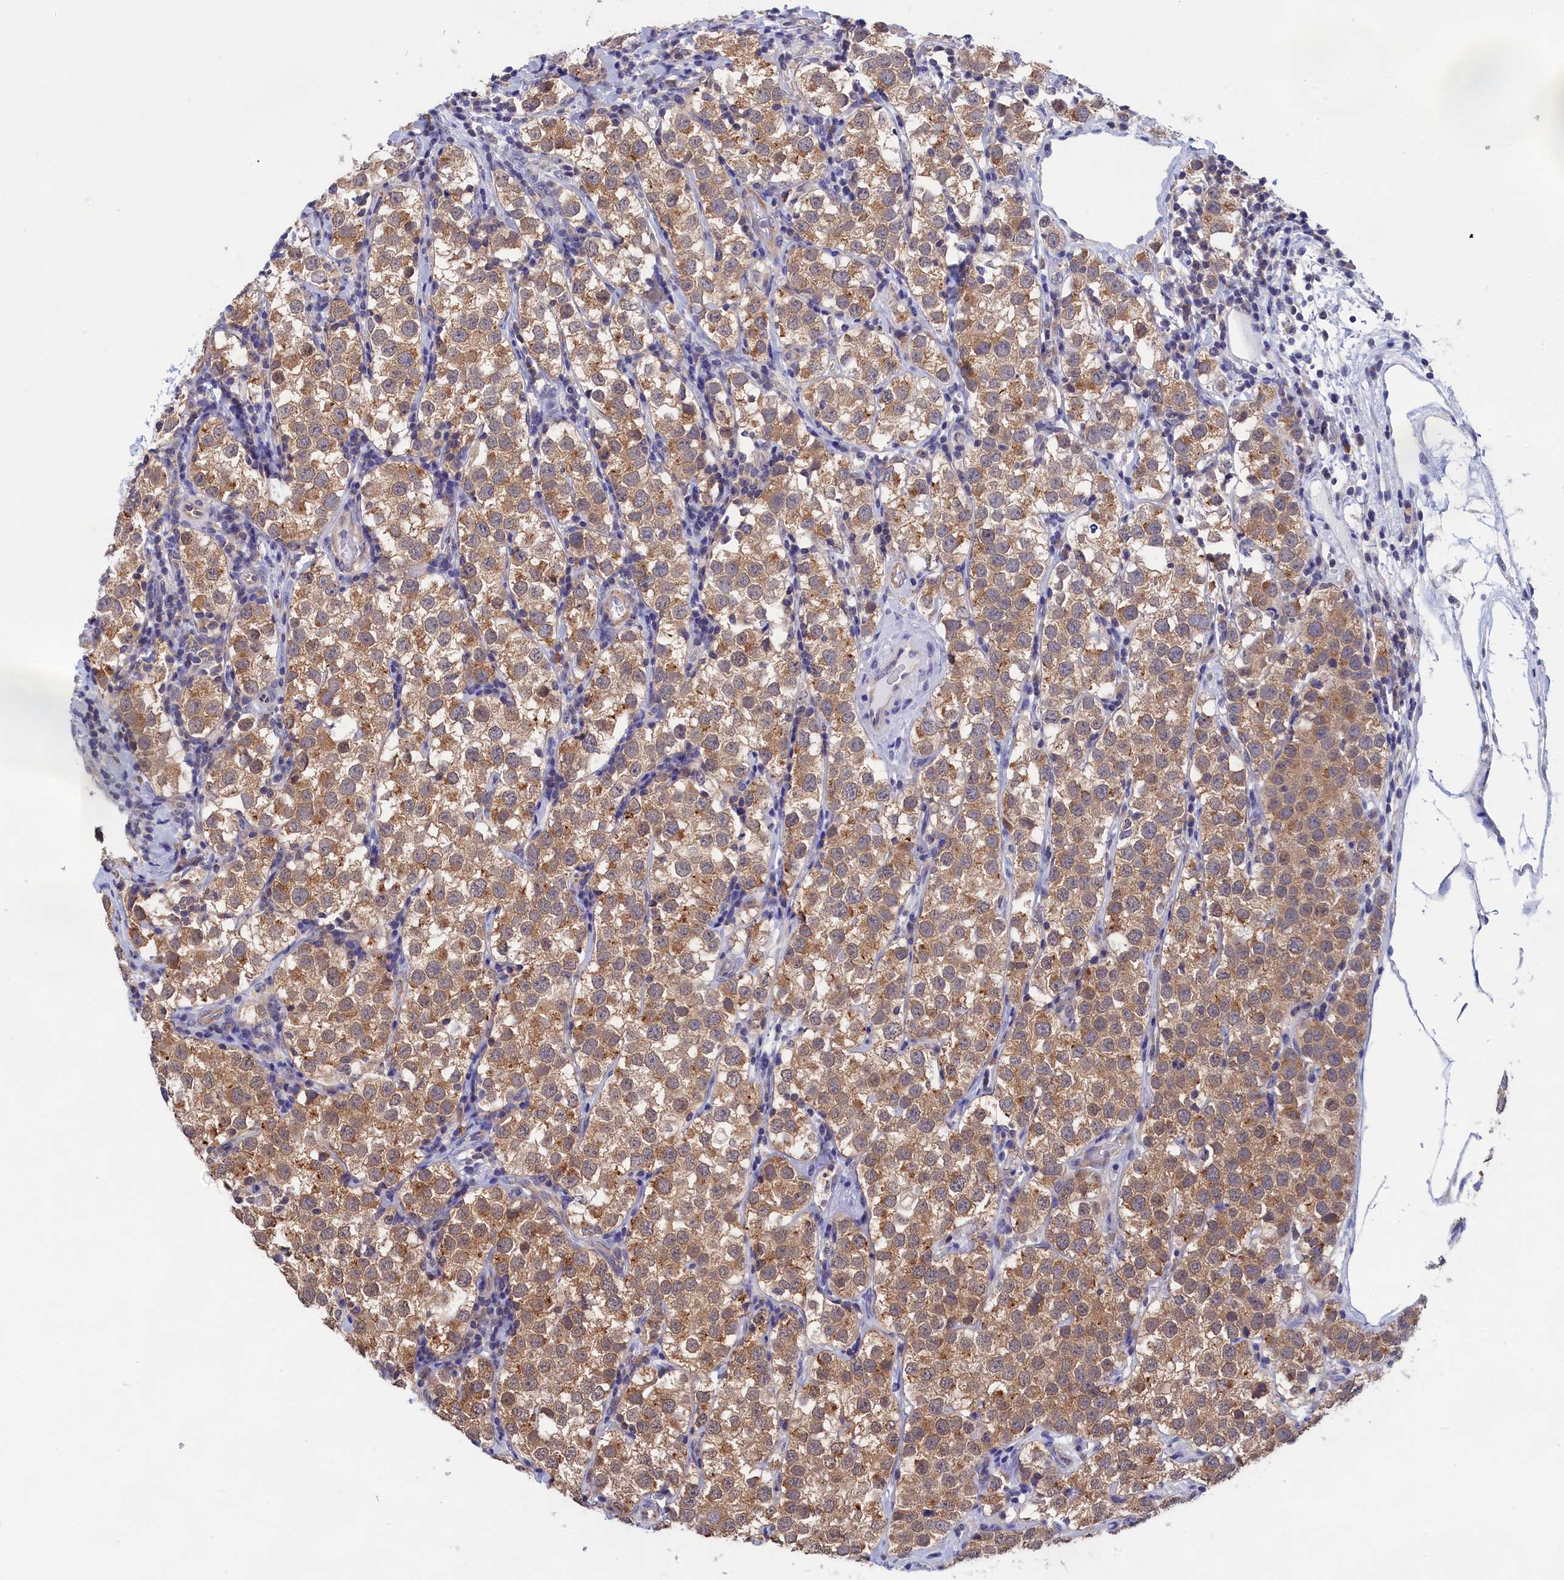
{"staining": {"intensity": "moderate", "quantity": ">75%", "location": "cytoplasmic/membranous"}, "tissue": "testis cancer", "cell_type": "Tumor cells", "image_type": "cancer", "snomed": [{"axis": "morphology", "description": "Seminoma, NOS"}, {"axis": "topography", "description": "Testis"}], "caption": "Immunohistochemical staining of testis seminoma displays medium levels of moderate cytoplasmic/membranous protein expression in about >75% of tumor cells. The protein of interest is stained brown, and the nuclei are stained in blue (DAB IHC with brightfield microscopy, high magnification).", "gene": "PGP", "patient": {"sex": "male", "age": 34}}